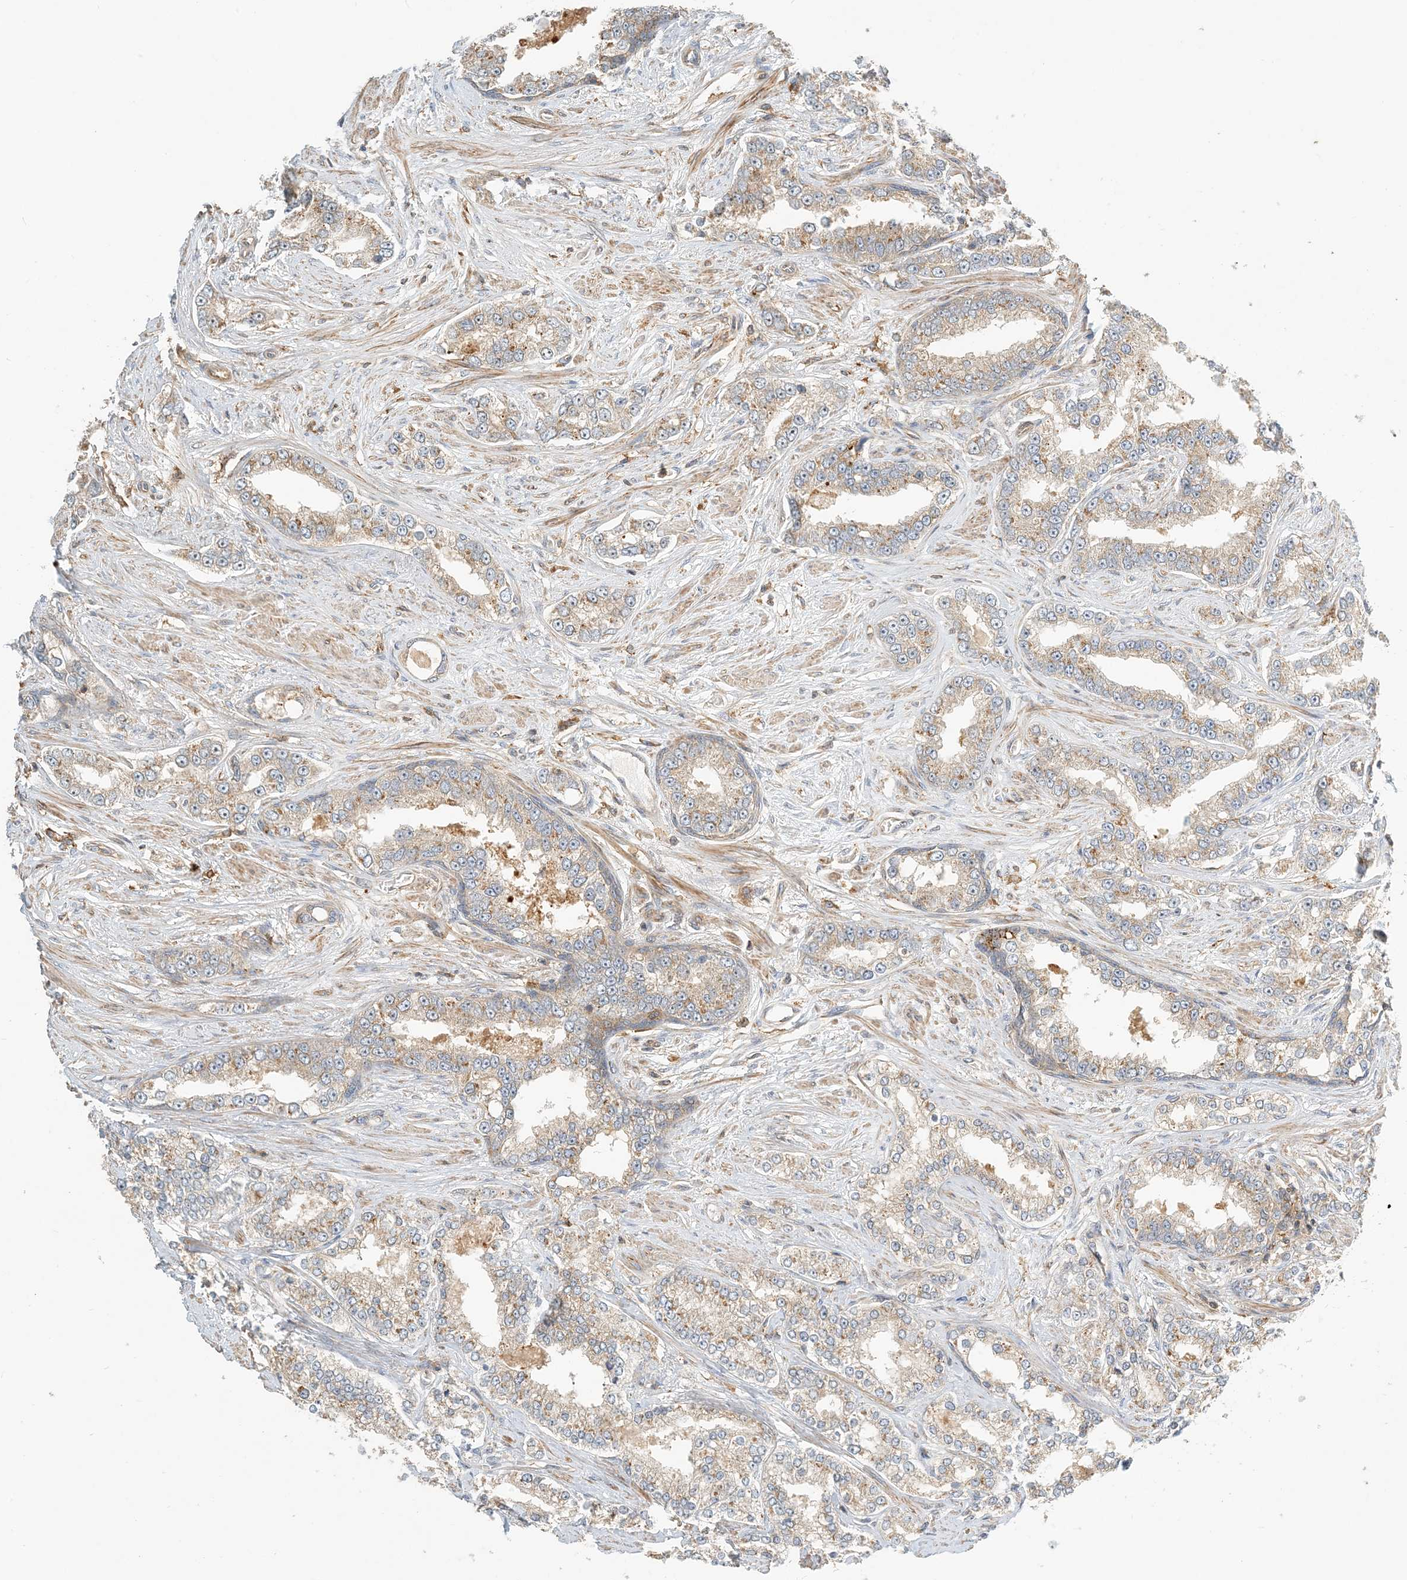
{"staining": {"intensity": "weak", "quantity": ">75%", "location": "cytoplasmic/membranous"}, "tissue": "prostate cancer", "cell_type": "Tumor cells", "image_type": "cancer", "snomed": [{"axis": "morphology", "description": "Normal tissue, NOS"}, {"axis": "morphology", "description": "Adenocarcinoma, High grade"}, {"axis": "topography", "description": "Prostate"}], "caption": "The micrograph shows staining of adenocarcinoma (high-grade) (prostate), revealing weak cytoplasmic/membranous protein staining (brown color) within tumor cells. The protein of interest is shown in brown color, while the nuclei are stained blue.", "gene": "COLEC11", "patient": {"sex": "male", "age": 83}}